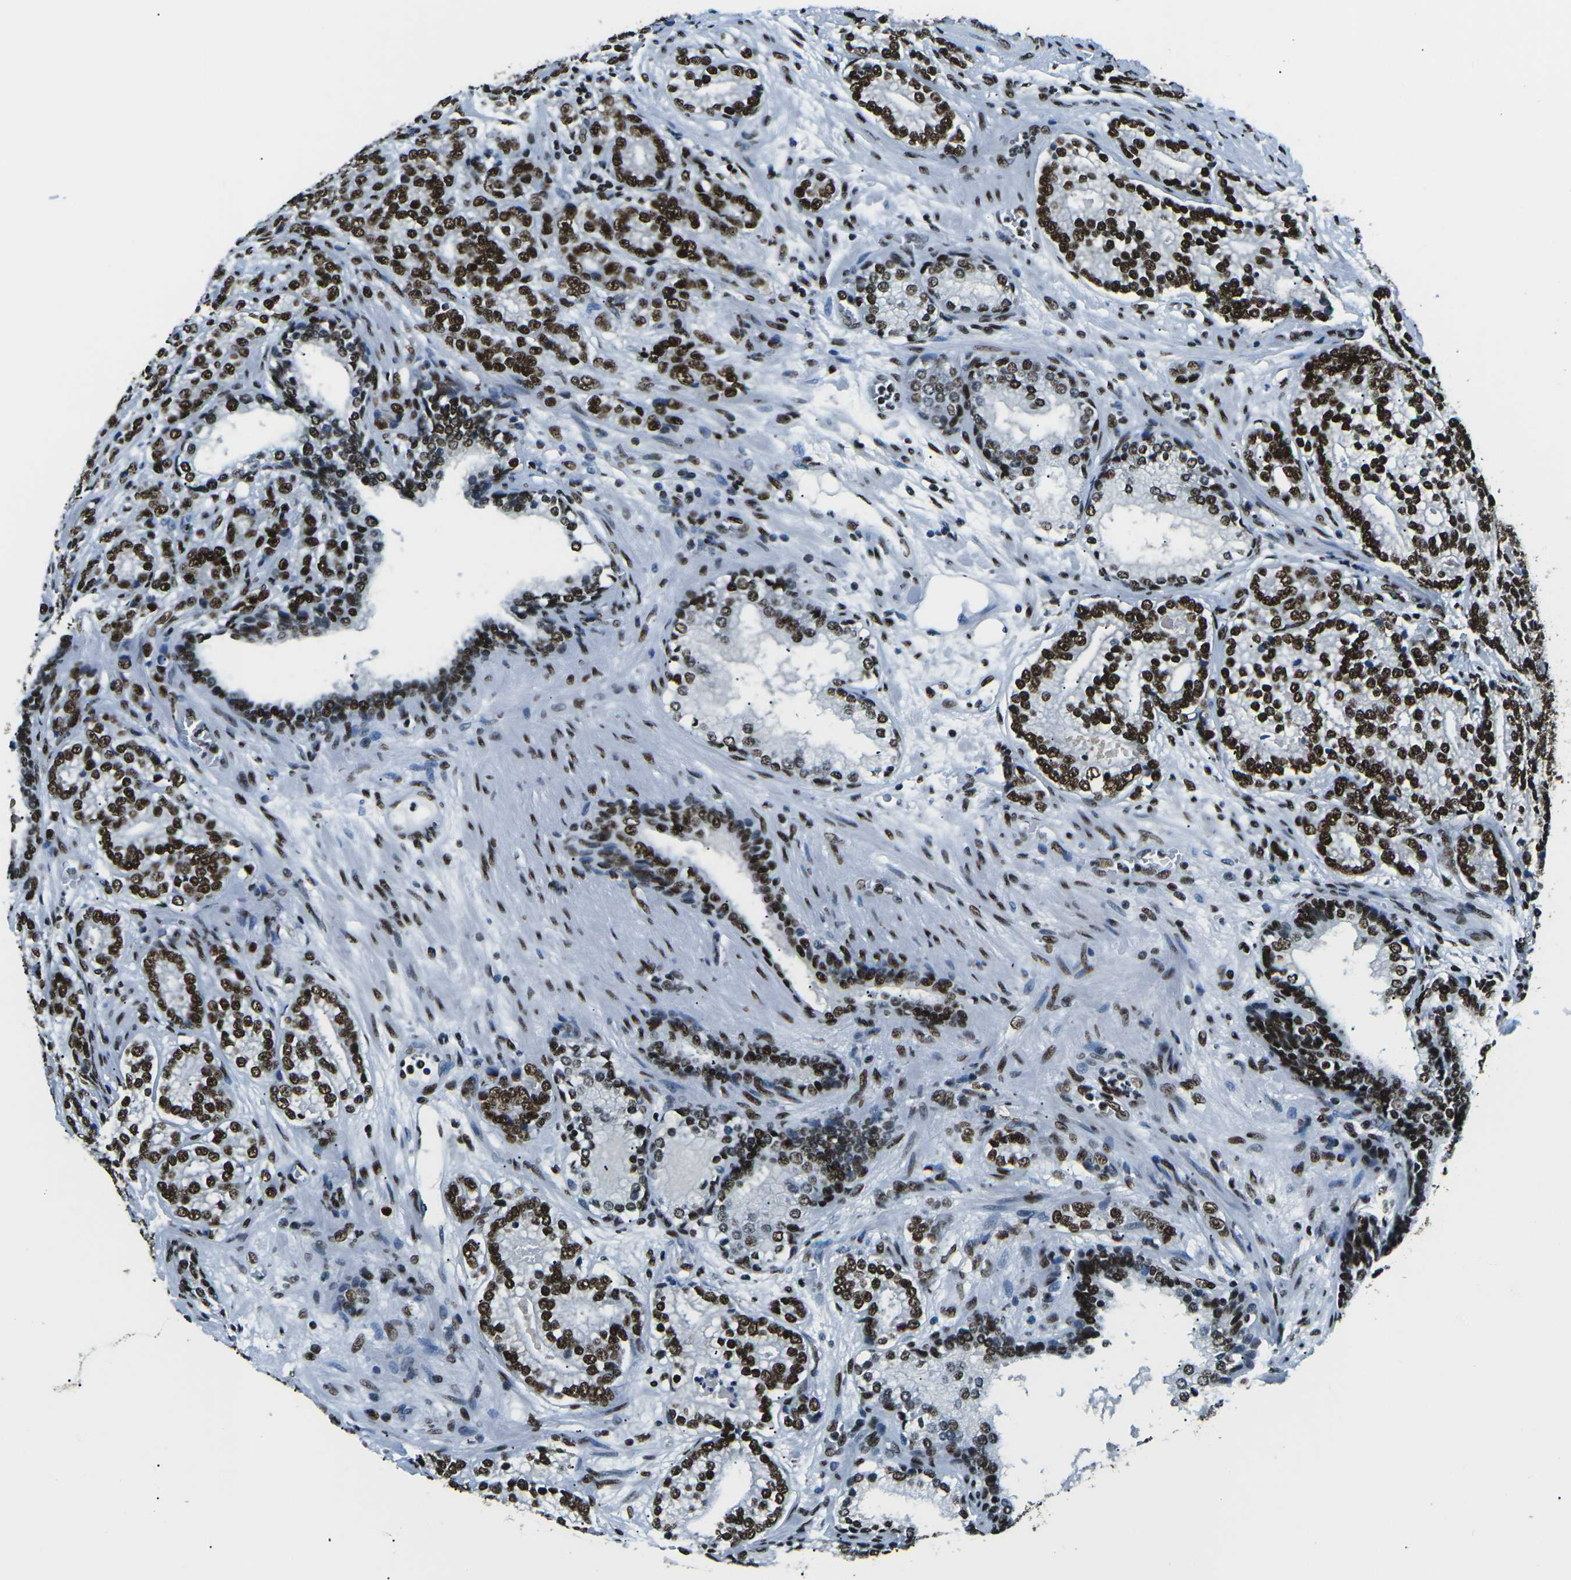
{"staining": {"intensity": "strong", "quantity": ">75%", "location": "nuclear"}, "tissue": "prostate cancer", "cell_type": "Tumor cells", "image_type": "cancer", "snomed": [{"axis": "morphology", "description": "Adenocarcinoma, High grade"}, {"axis": "topography", "description": "Prostate"}], "caption": "IHC image of human prostate cancer (high-grade adenocarcinoma) stained for a protein (brown), which exhibits high levels of strong nuclear expression in approximately >75% of tumor cells.", "gene": "HNRNPL", "patient": {"sex": "male", "age": 61}}